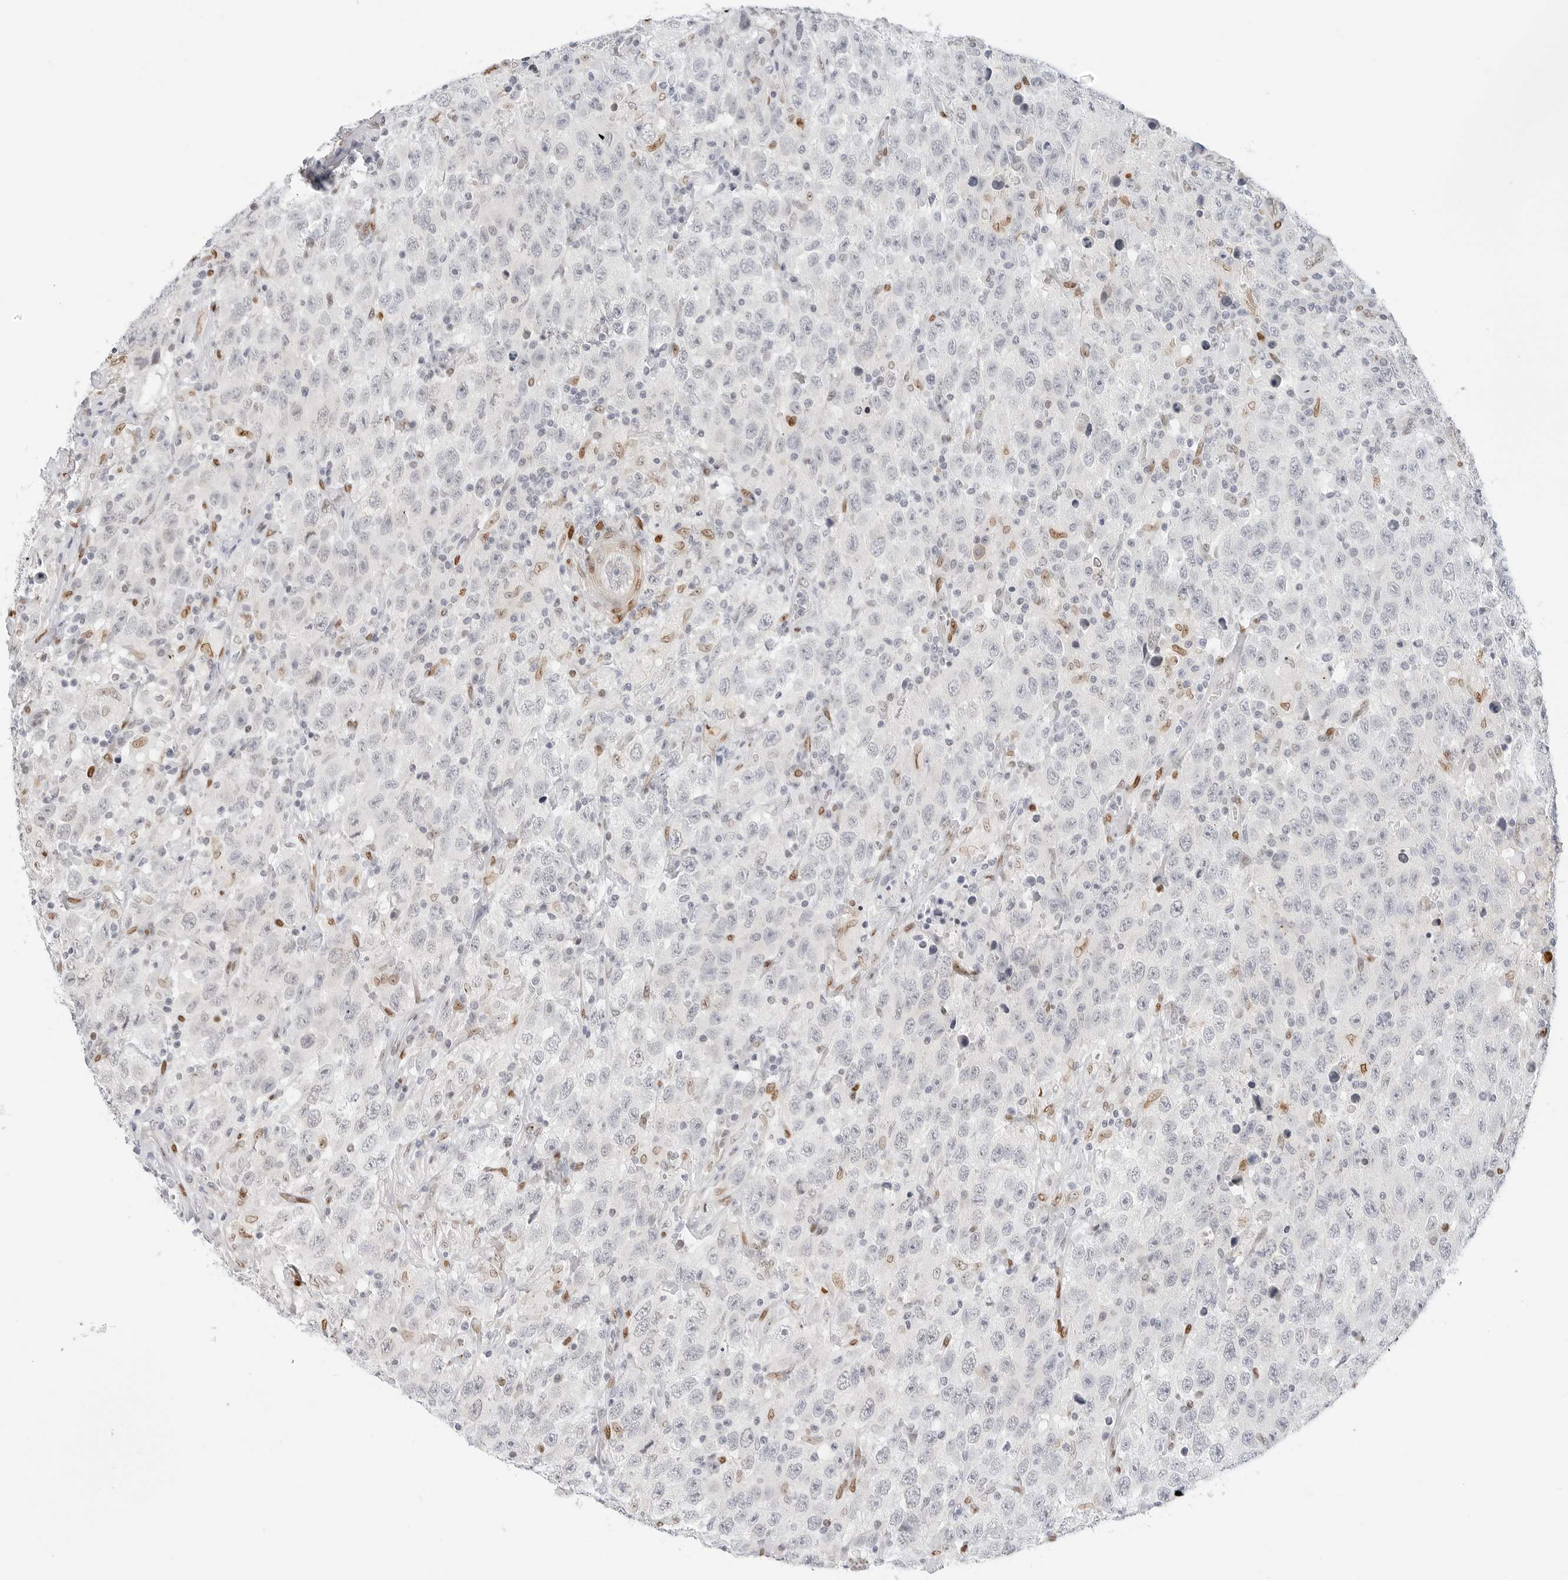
{"staining": {"intensity": "negative", "quantity": "none", "location": "none"}, "tissue": "testis cancer", "cell_type": "Tumor cells", "image_type": "cancer", "snomed": [{"axis": "morphology", "description": "Seminoma, NOS"}, {"axis": "topography", "description": "Testis"}], "caption": "The micrograph exhibits no staining of tumor cells in testis seminoma.", "gene": "SPIDR", "patient": {"sex": "male", "age": 65}}